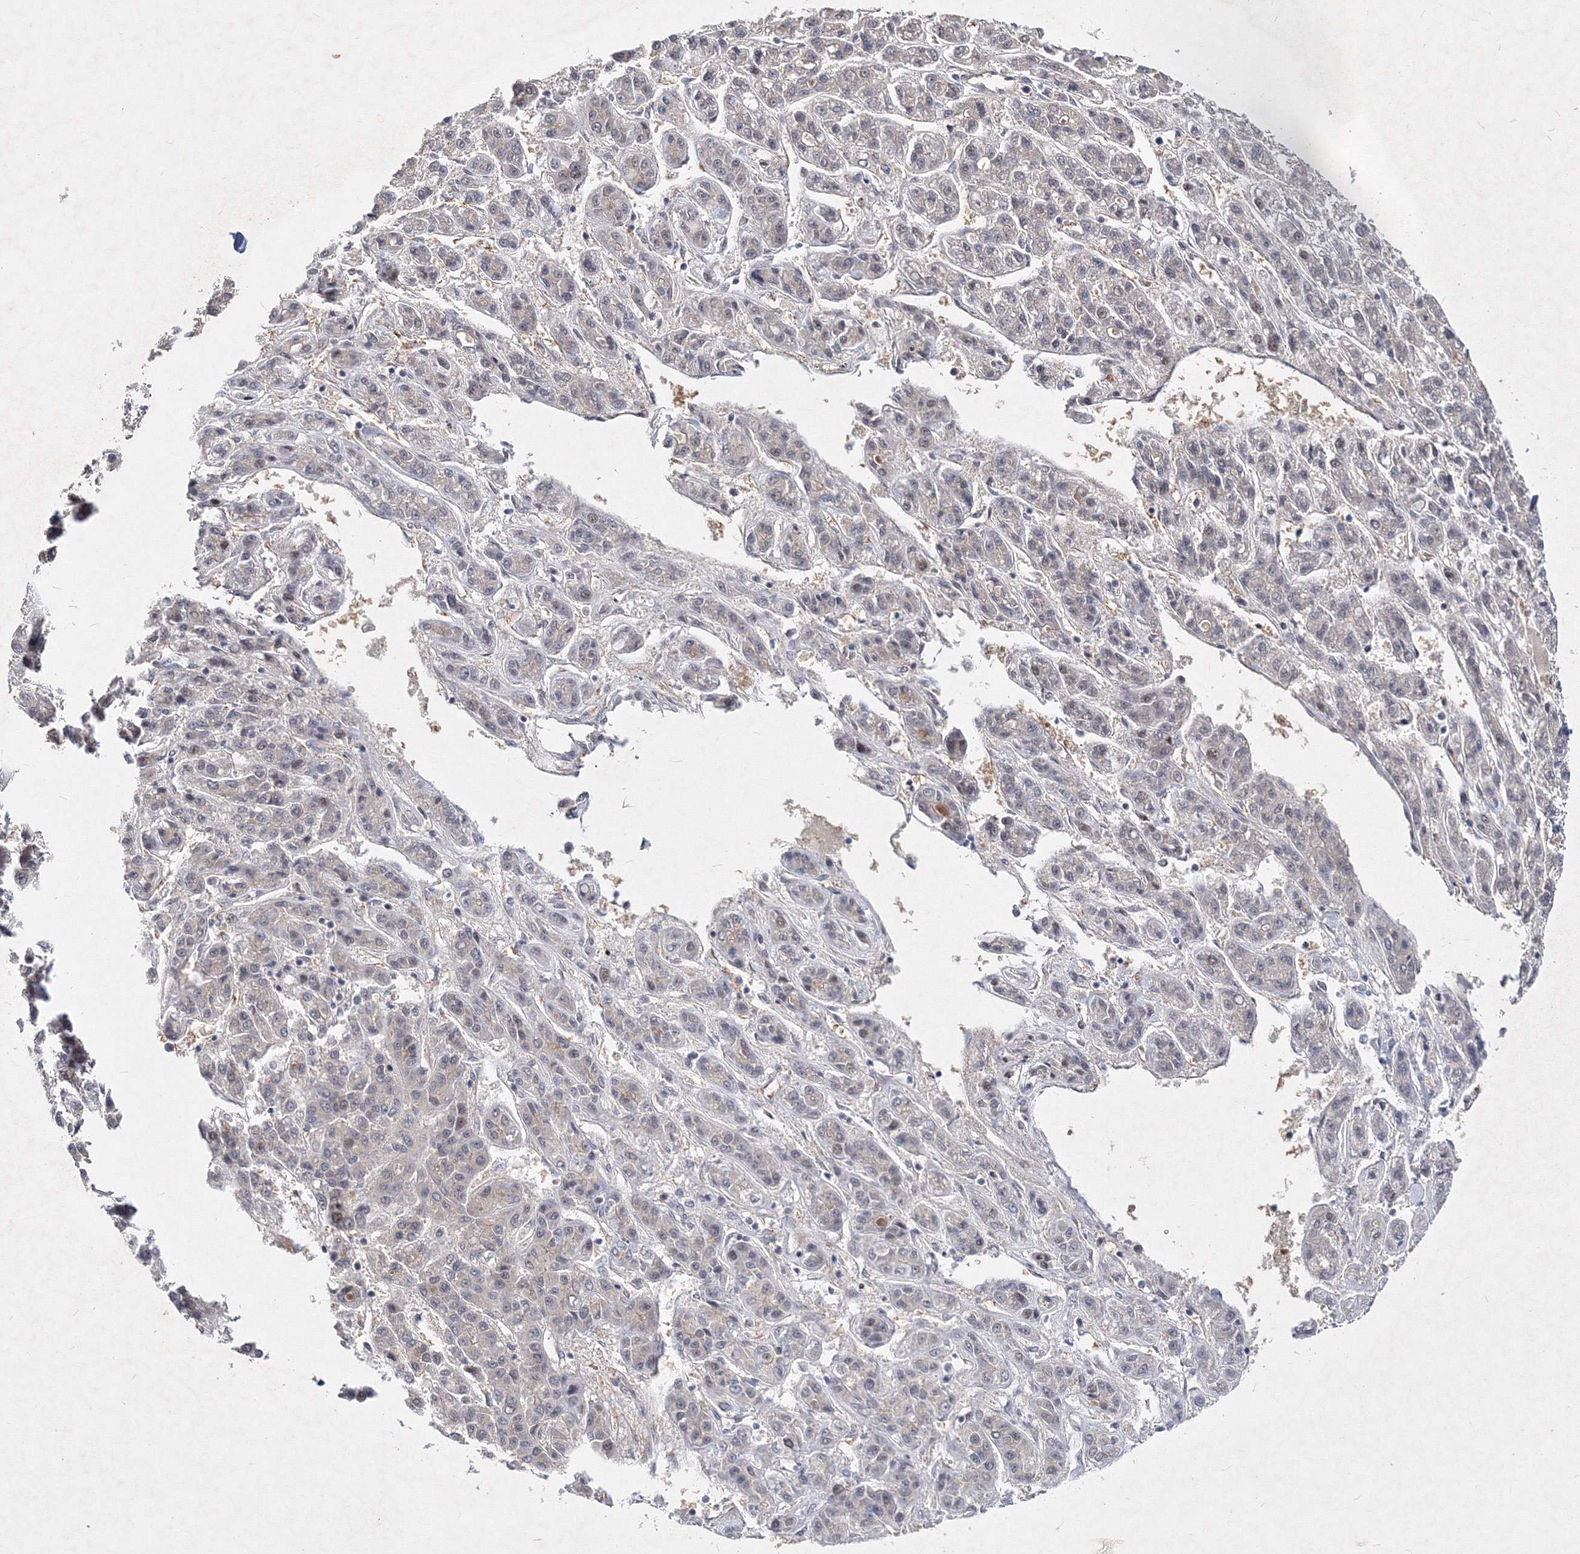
{"staining": {"intensity": "weak", "quantity": "<25%", "location": "nuclear"}, "tissue": "liver cancer", "cell_type": "Tumor cells", "image_type": "cancer", "snomed": [{"axis": "morphology", "description": "Carcinoma, Hepatocellular, NOS"}, {"axis": "topography", "description": "Liver"}], "caption": "High magnification brightfield microscopy of liver hepatocellular carcinoma stained with DAB (3,3'-diaminobenzidine) (brown) and counterstained with hematoxylin (blue): tumor cells show no significant staining.", "gene": "C11orf52", "patient": {"sex": "male", "age": 70}}